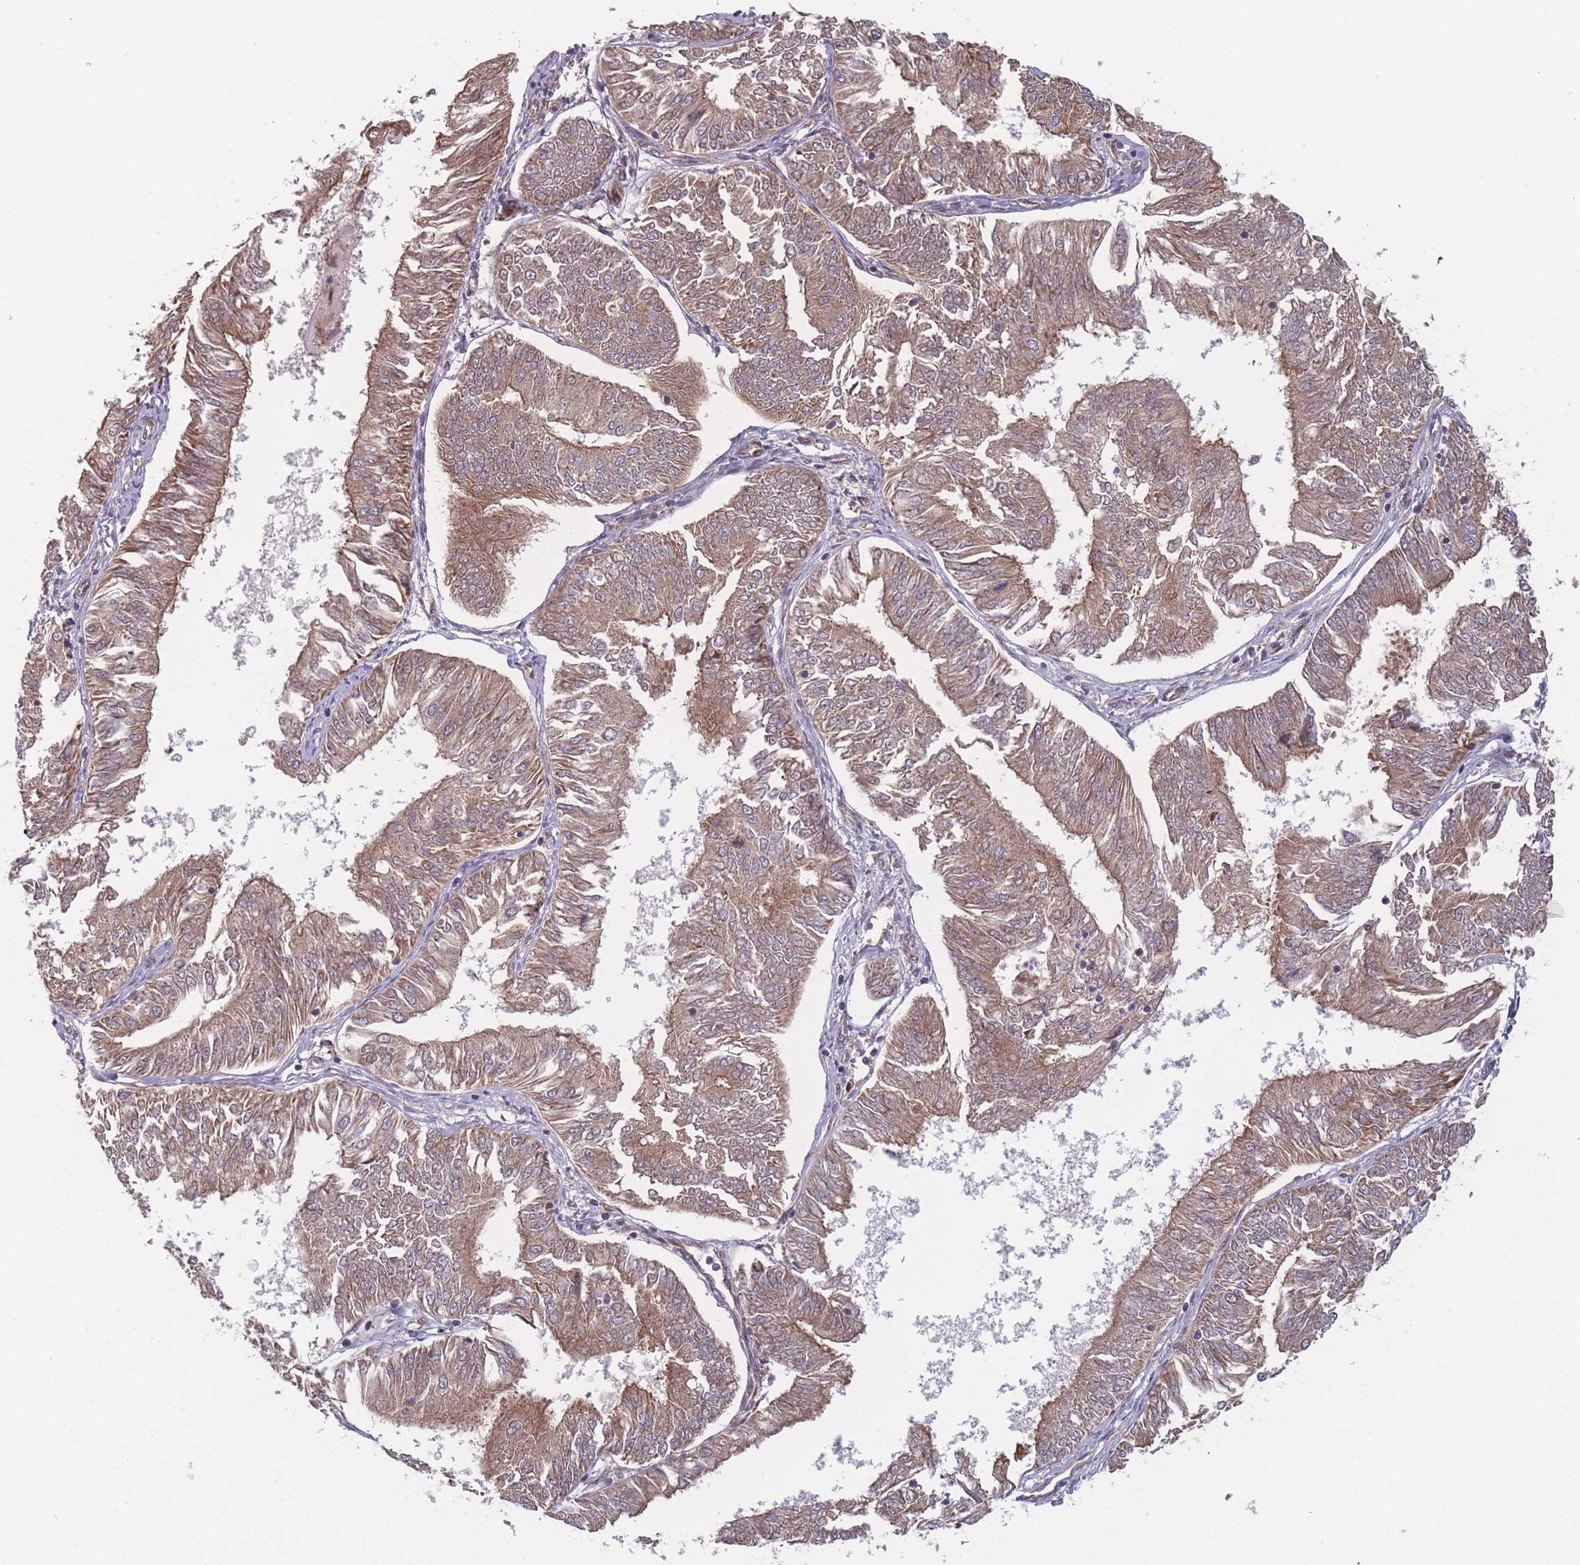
{"staining": {"intensity": "moderate", "quantity": ">75%", "location": "cytoplasmic/membranous"}, "tissue": "endometrial cancer", "cell_type": "Tumor cells", "image_type": "cancer", "snomed": [{"axis": "morphology", "description": "Adenocarcinoma, NOS"}, {"axis": "topography", "description": "Endometrium"}], "caption": "Endometrial cancer tissue displays moderate cytoplasmic/membranous positivity in approximately >75% of tumor cells", "gene": "RPS18", "patient": {"sex": "female", "age": 58}}